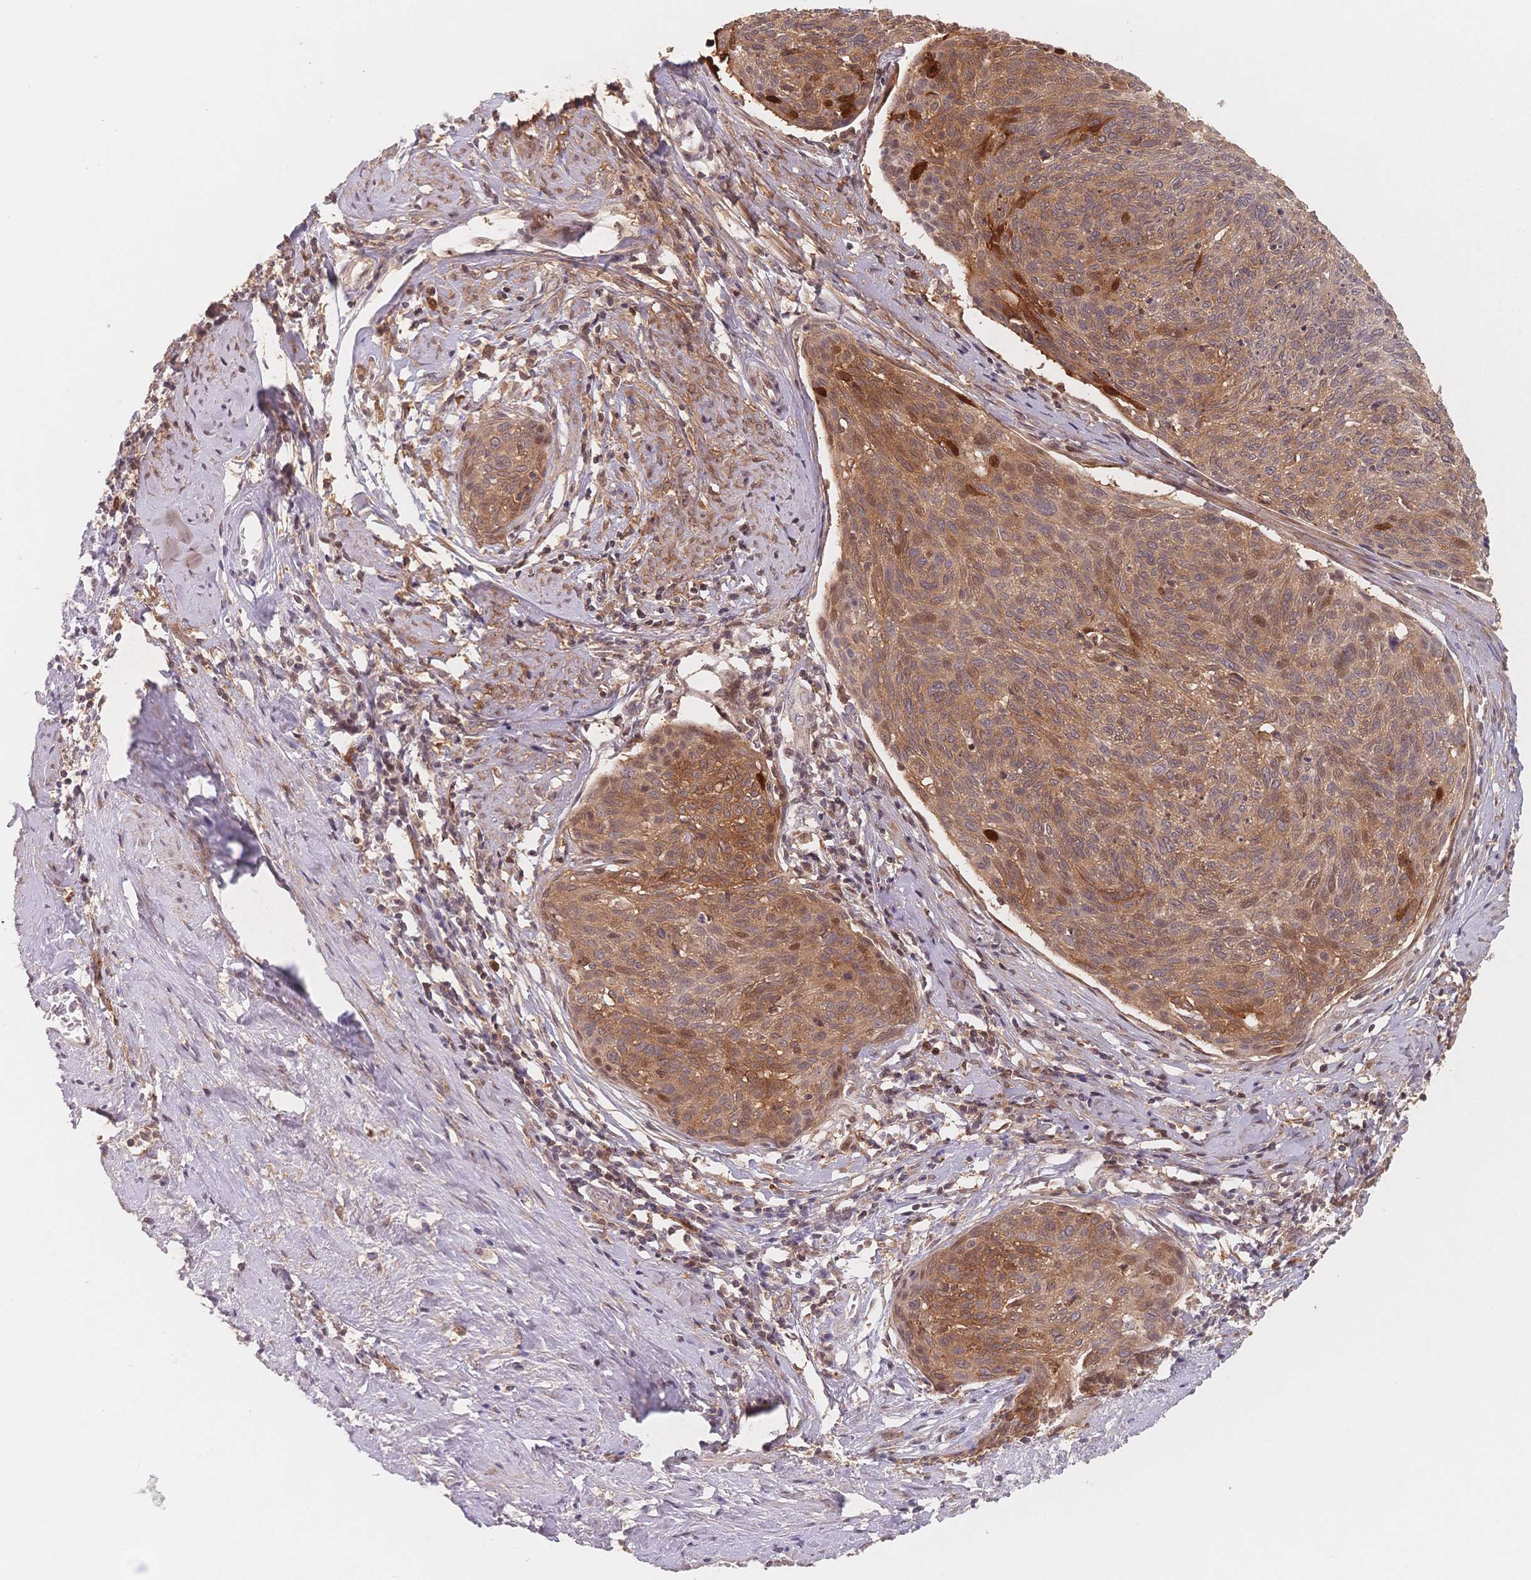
{"staining": {"intensity": "moderate", "quantity": ">75%", "location": "cytoplasmic/membranous"}, "tissue": "cervical cancer", "cell_type": "Tumor cells", "image_type": "cancer", "snomed": [{"axis": "morphology", "description": "Squamous cell carcinoma, NOS"}, {"axis": "topography", "description": "Cervix"}], "caption": "An immunohistochemistry (IHC) photomicrograph of neoplastic tissue is shown. Protein staining in brown labels moderate cytoplasmic/membranous positivity in cervical squamous cell carcinoma within tumor cells.", "gene": "C12orf75", "patient": {"sex": "female", "age": 49}}